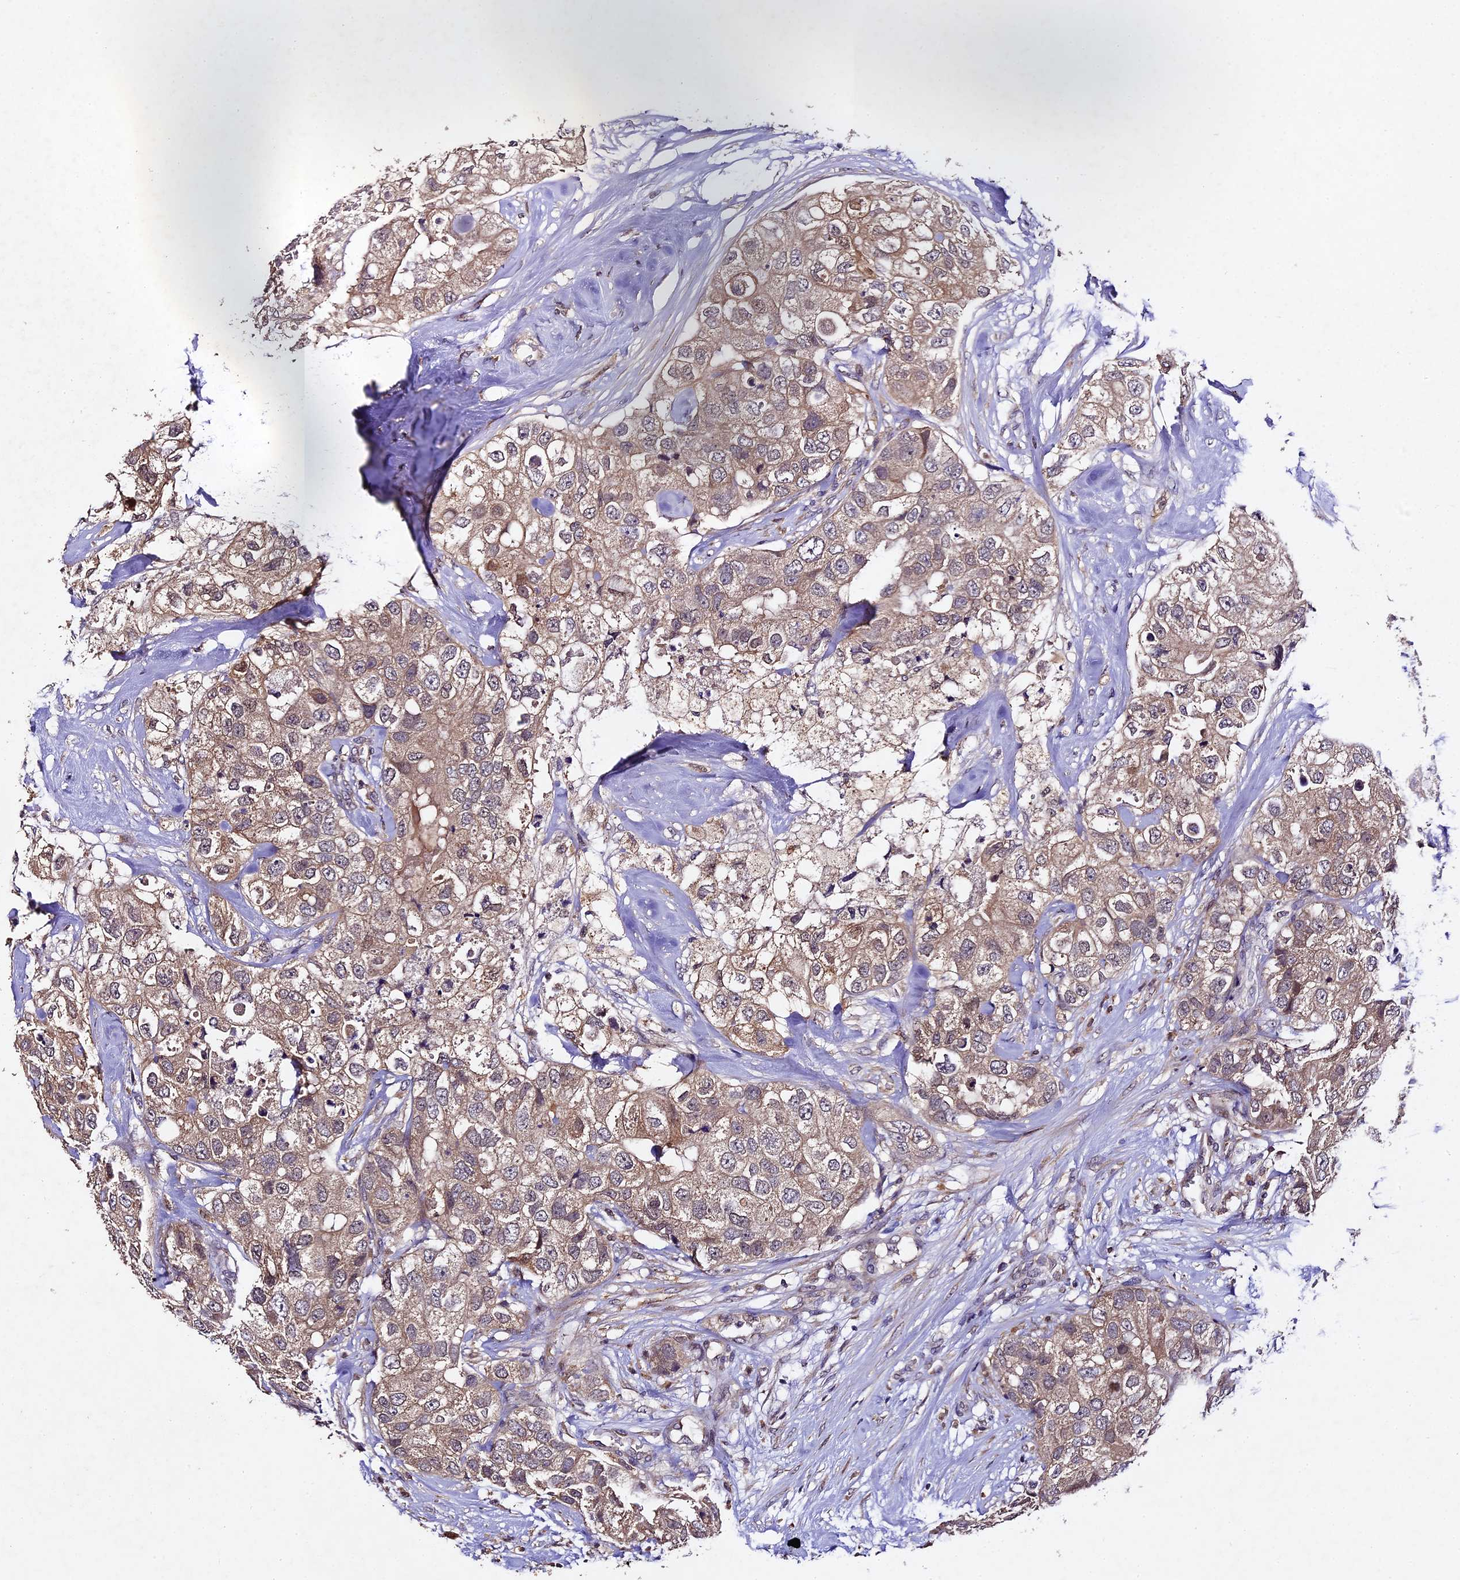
{"staining": {"intensity": "weak", "quantity": ">75%", "location": "cytoplasmic/membranous"}, "tissue": "breast cancer", "cell_type": "Tumor cells", "image_type": "cancer", "snomed": [{"axis": "morphology", "description": "Duct carcinoma"}, {"axis": "topography", "description": "Breast"}], "caption": "A low amount of weak cytoplasmic/membranous expression is present in about >75% of tumor cells in breast cancer (invasive ductal carcinoma) tissue.", "gene": "TMEM39B", "patient": {"sex": "female", "age": 62}}